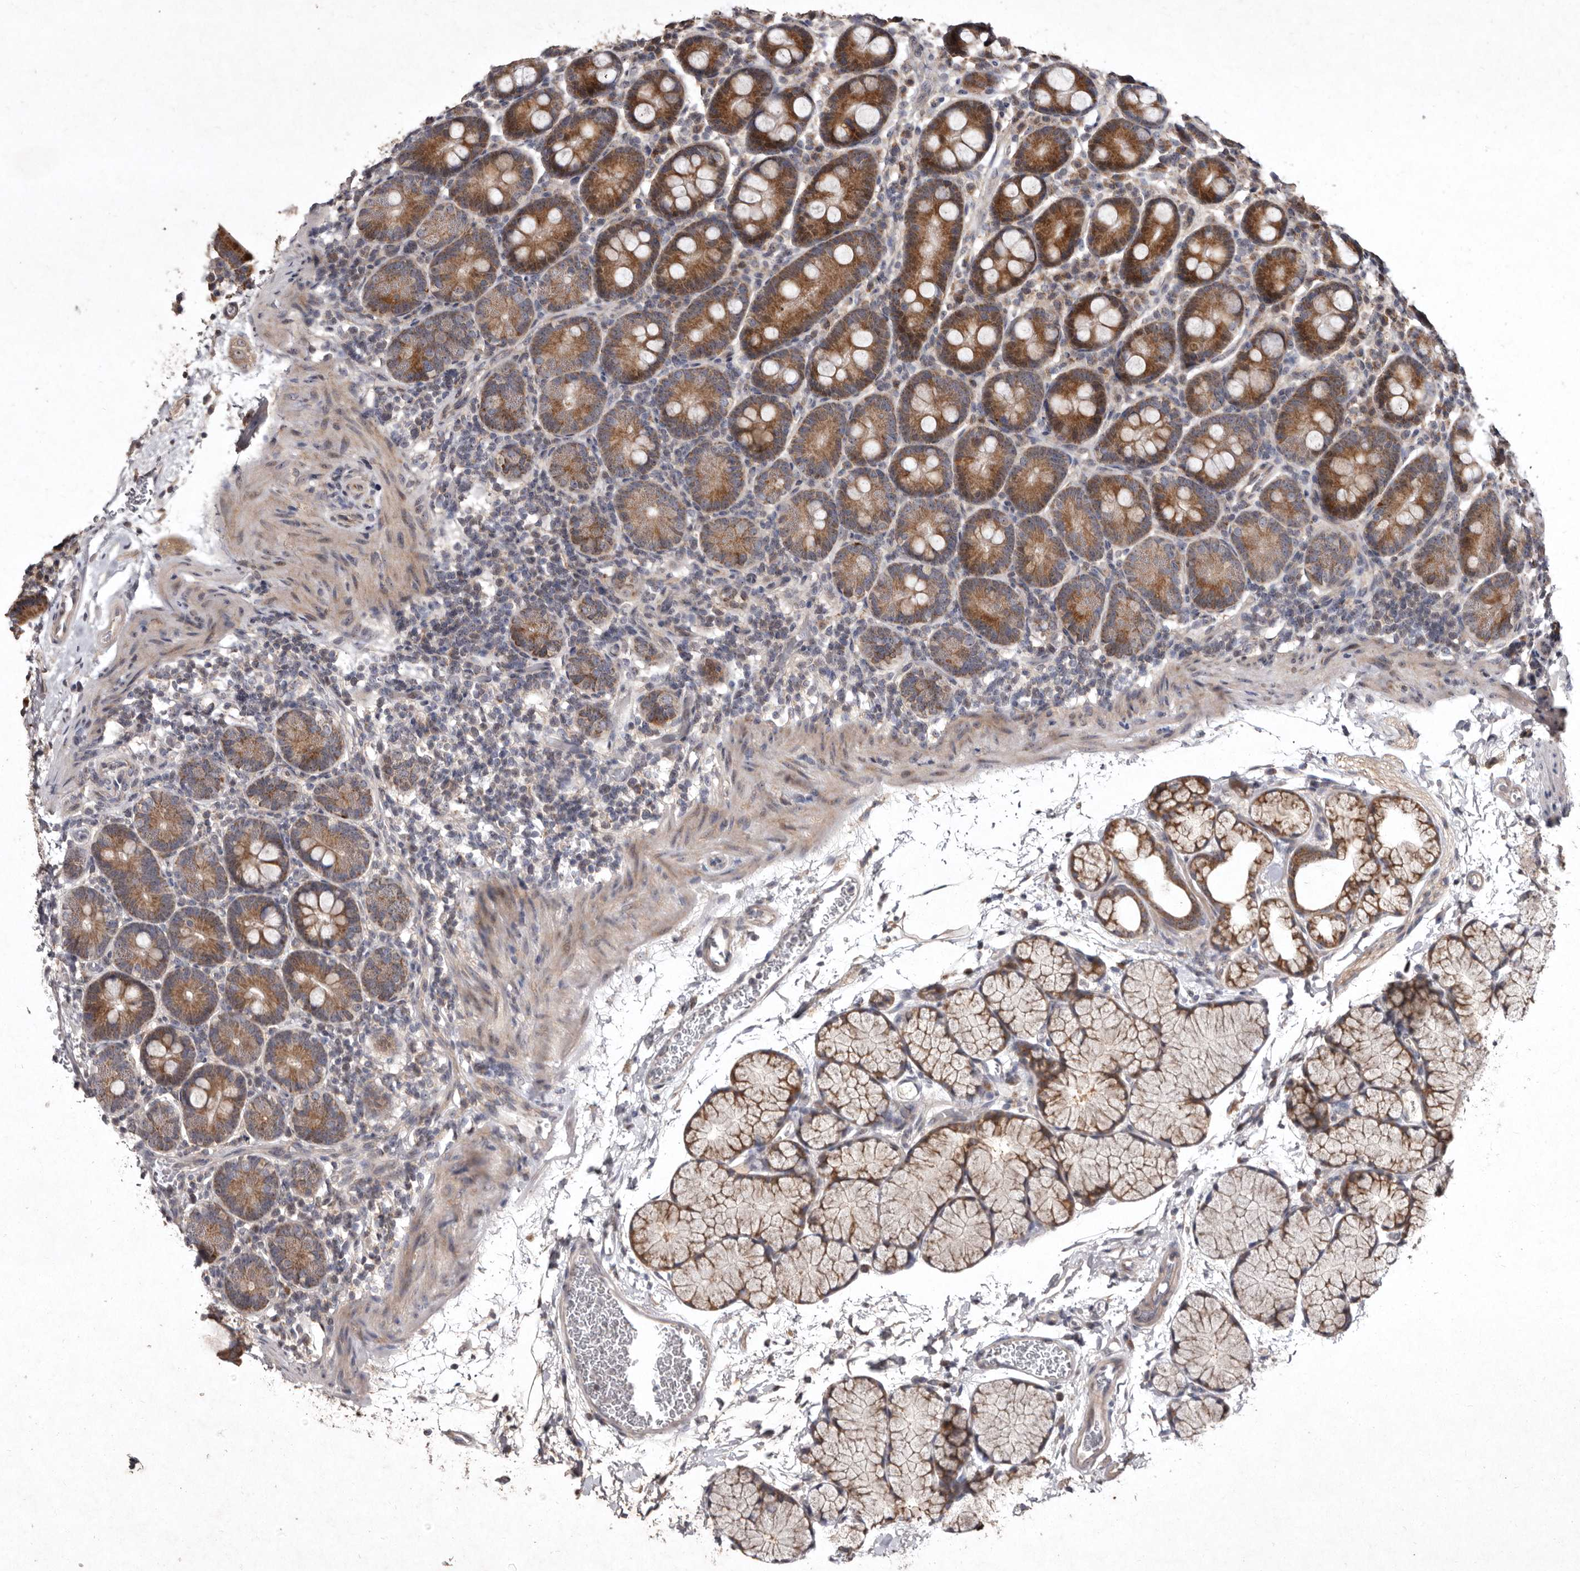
{"staining": {"intensity": "strong", "quantity": ">75%", "location": "cytoplasmic/membranous"}, "tissue": "duodenum", "cell_type": "Glandular cells", "image_type": "normal", "snomed": [{"axis": "morphology", "description": "Normal tissue, NOS"}, {"axis": "topography", "description": "Duodenum"}], "caption": "Immunohistochemical staining of normal human duodenum demonstrates high levels of strong cytoplasmic/membranous positivity in about >75% of glandular cells. (Brightfield microscopy of DAB IHC at high magnification).", "gene": "FLAD1", "patient": {"sex": "male", "age": 35}}